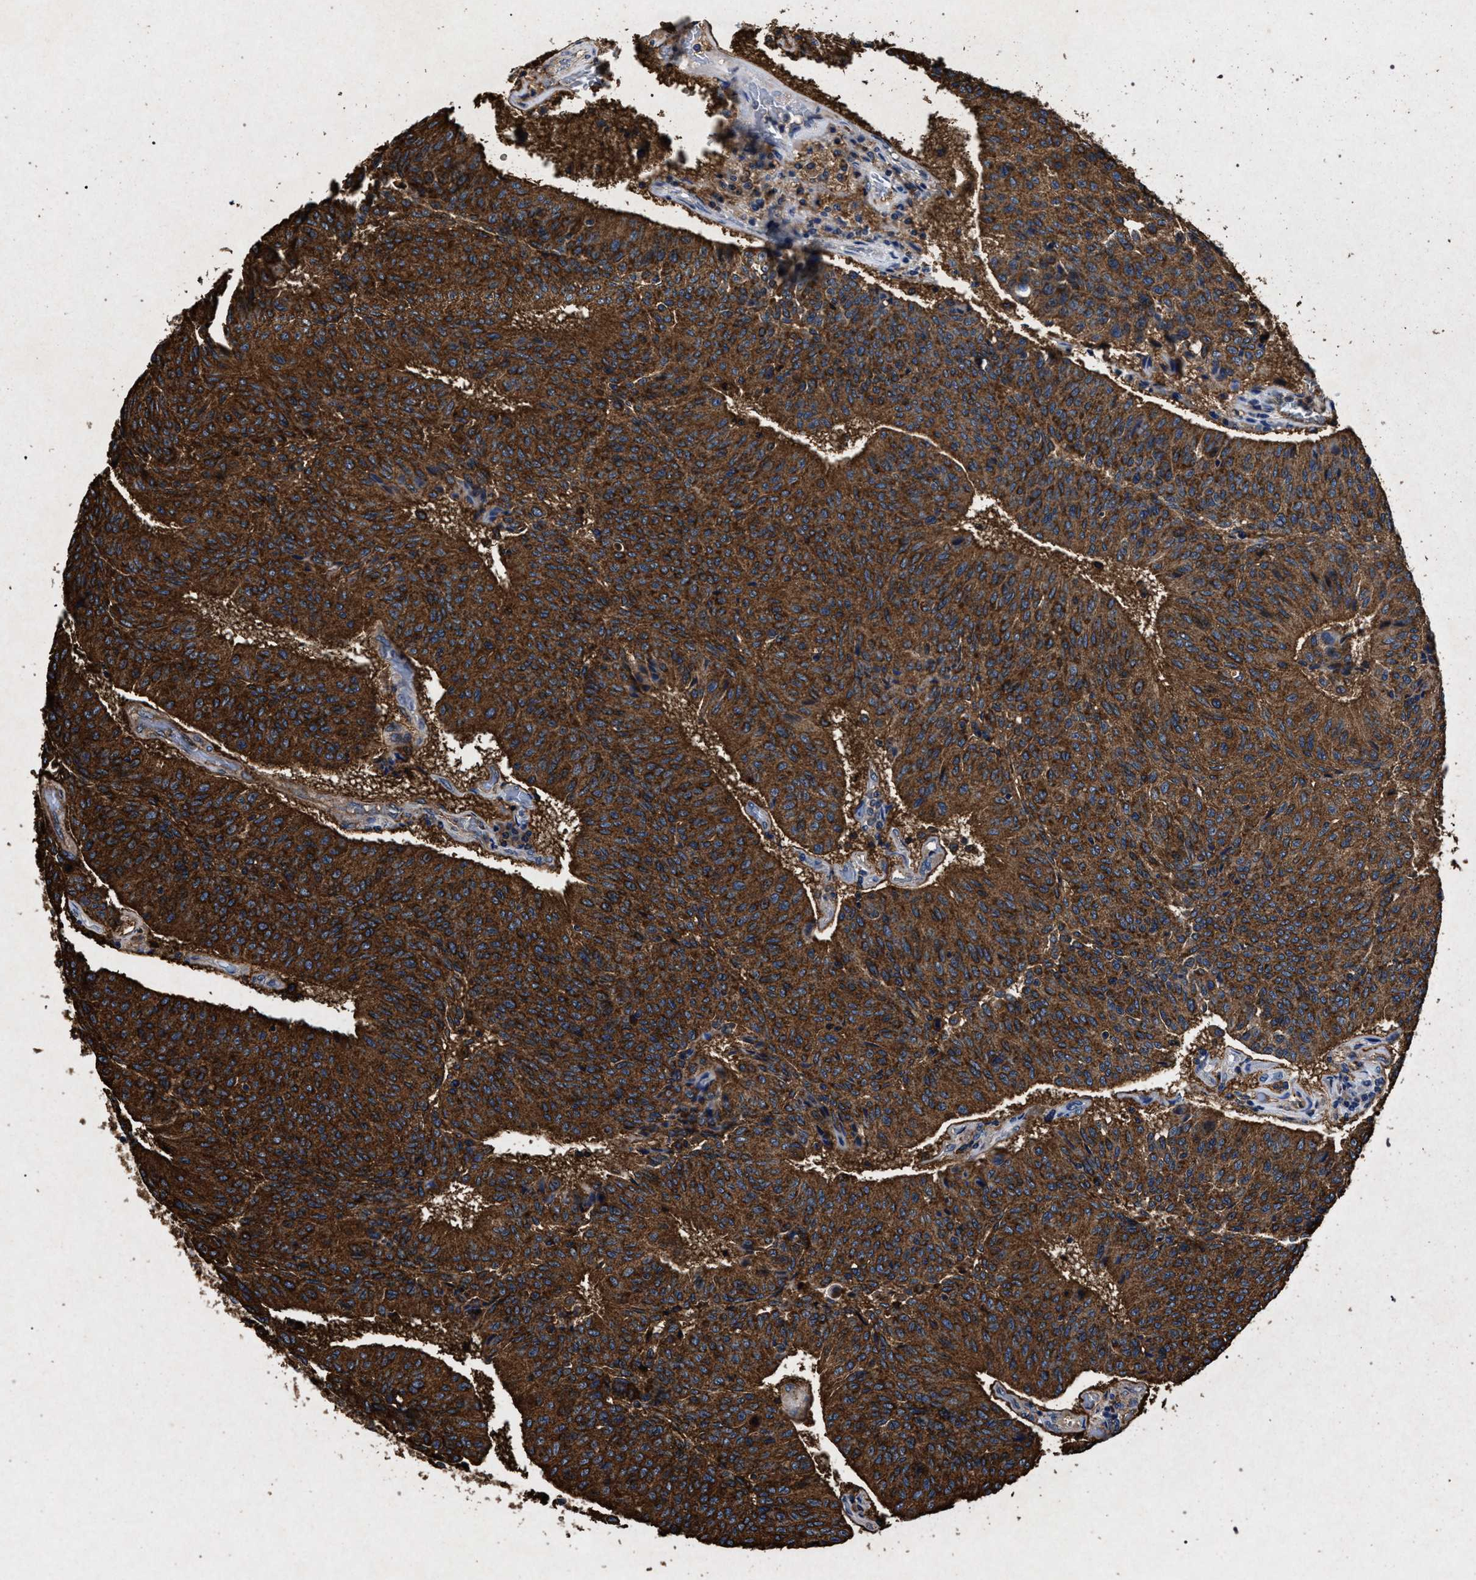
{"staining": {"intensity": "strong", "quantity": ">75%", "location": "cytoplasmic/membranous"}, "tissue": "urothelial cancer", "cell_type": "Tumor cells", "image_type": "cancer", "snomed": [{"axis": "morphology", "description": "Urothelial carcinoma, High grade"}, {"axis": "topography", "description": "Urinary bladder"}], "caption": "Immunohistochemistry photomicrograph of neoplastic tissue: human high-grade urothelial carcinoma stained using immunohistochemistry reveals high levels of strong protein expression localized specifically in the cytoplasmic/membranous of tumor cells, appearing as a cytoplasmic/membranous brown color.", "gene": "MARCKS", "patient": {"sex": "male", "age": 66}}